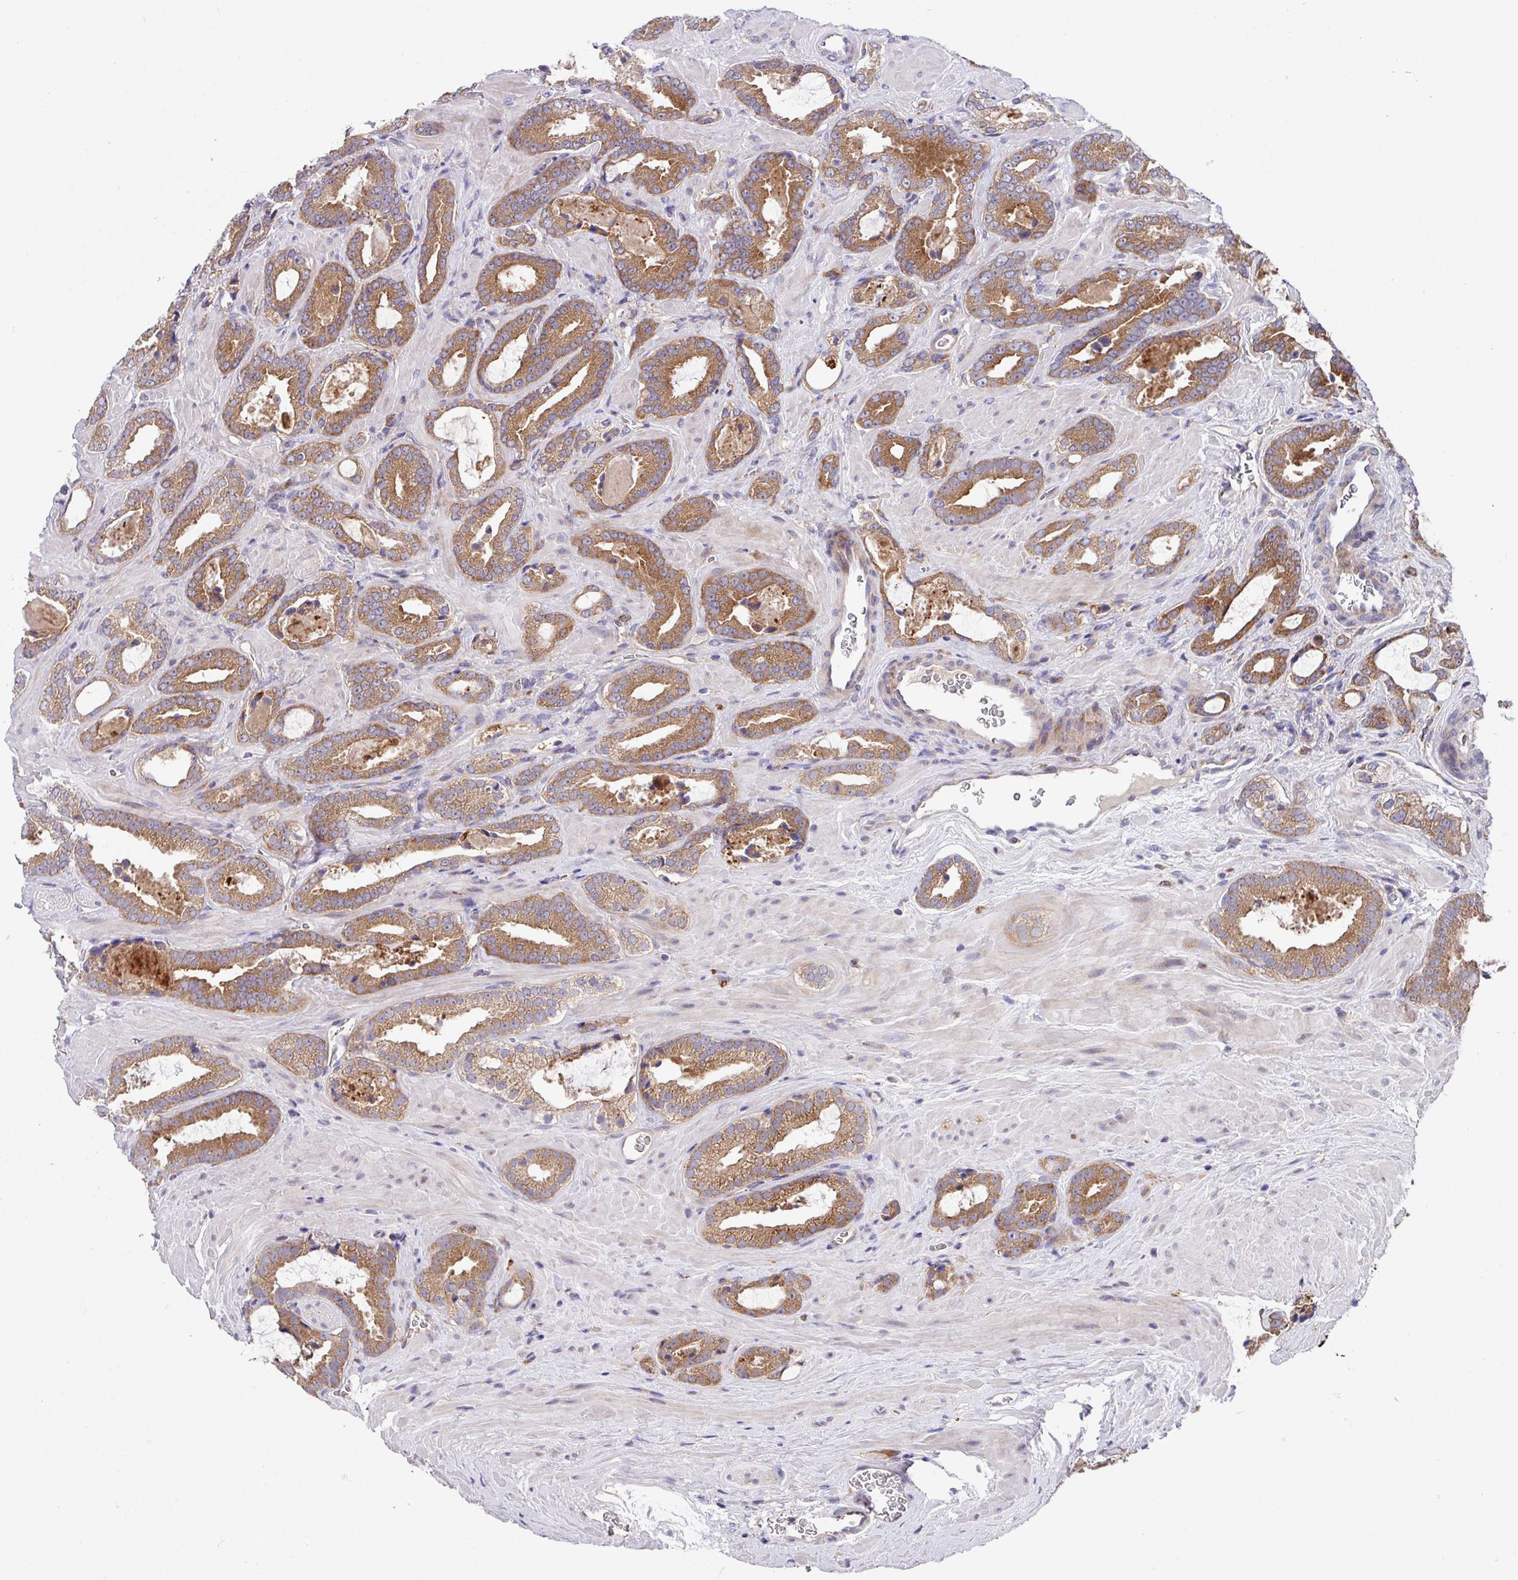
{"staining": {"intensity": "moderate", "quantity": ">75%", "location": "cytoplasmic/membranous"}, "tissue": "prostate cancer", "cell_type": "Tumor cells", "image_type": "cancer", "snomed": [{"axis": "morphology", "description": "Adenocarcinoma, Low grade"}, {"axis": "topography", "description": "Prostate"}], "caption": "Prostate low-grade adenocarcinoma stained with a brown dye reveals moderate cytoplasmic/membranous positive expression in approximately >75% of tumor cells.", "gene": "EIF4B", "patient": {"sex": "male", "age": 62}}